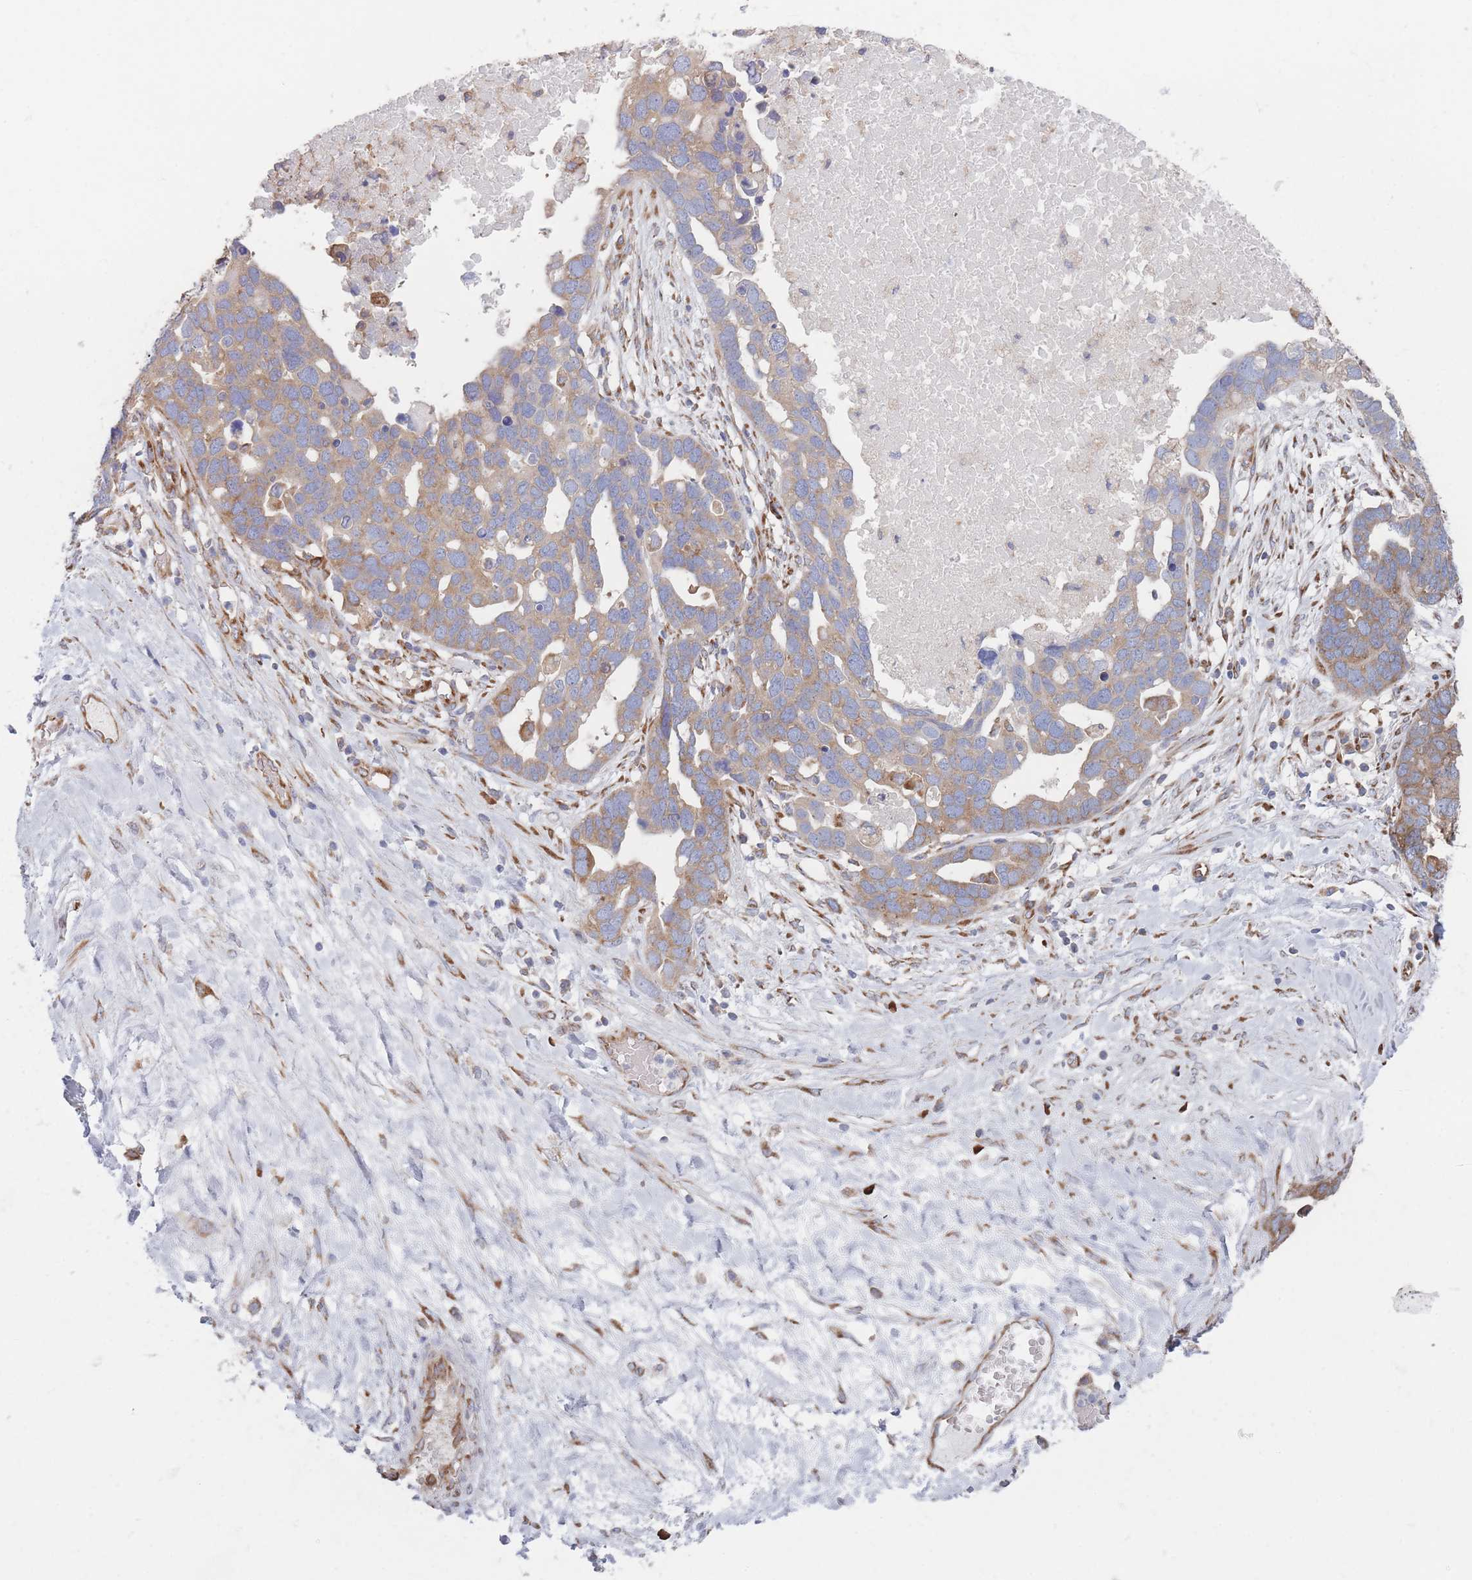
{"staining": {"intensity": "moderate", "quantity": "25%-75%", "location": "cytoplasmic/membranous"}, "tissue": "ovarian cancer", "cell_type": "Tumor cells", "image_type": "cancer", "snomed": [{"axis": "morphology", "description": "Cystadenocarcinoma, serous, NOS"}, {"axis": "topography", "description": "Ovary"}], "caption": "Human ovarian cancer (serous cystadenocarcinoma) stained with a protein marker displays moderate staining in tumor cells.", "gene": "EEF1B2", "patient": {"sex": "female", "age": 54}}